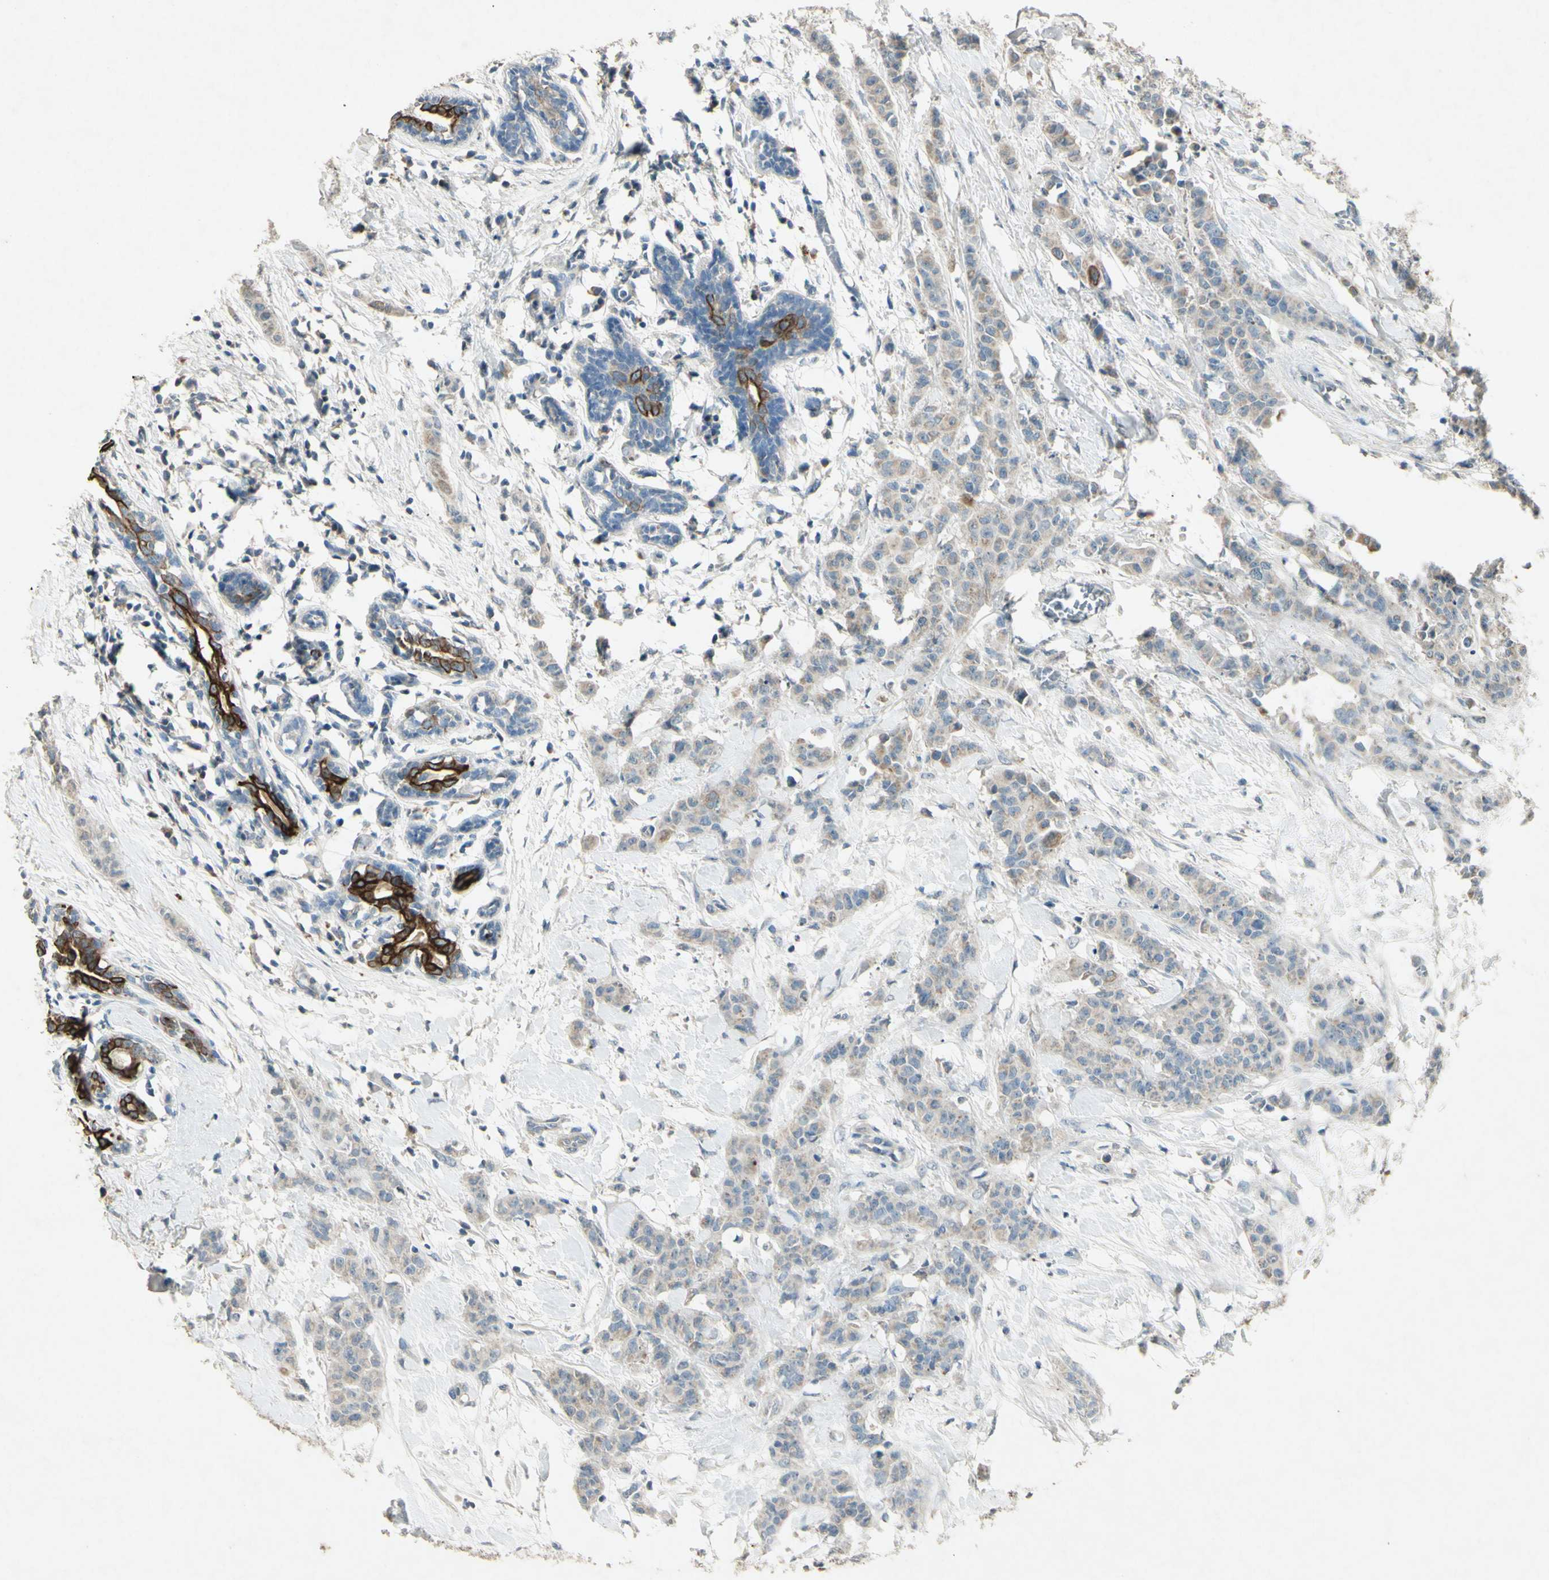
{"staining": {"intensity": "weak", "quantity": "25%-75%", "location": "cytoplasmic/membranous"}, "tissue": "breast cancer", "cell_type": "Tumor cells", "image_type": "cancer", "snomed": [{"axis": "morphology", "description": "Normal tissue, NOS"}, {"axis": "morphology", "description": "Duct carcinoma"}, {"axis": "topography", "description": "Breast"}], "caption": "Immunohistochemistry of breast cancer exhibits low levels of weak cytoplasmic/membranous staining in about 25%-75% of tumor cells.", "gene": "TIMM21", "patient": {"sex": "female", "age": 40}}